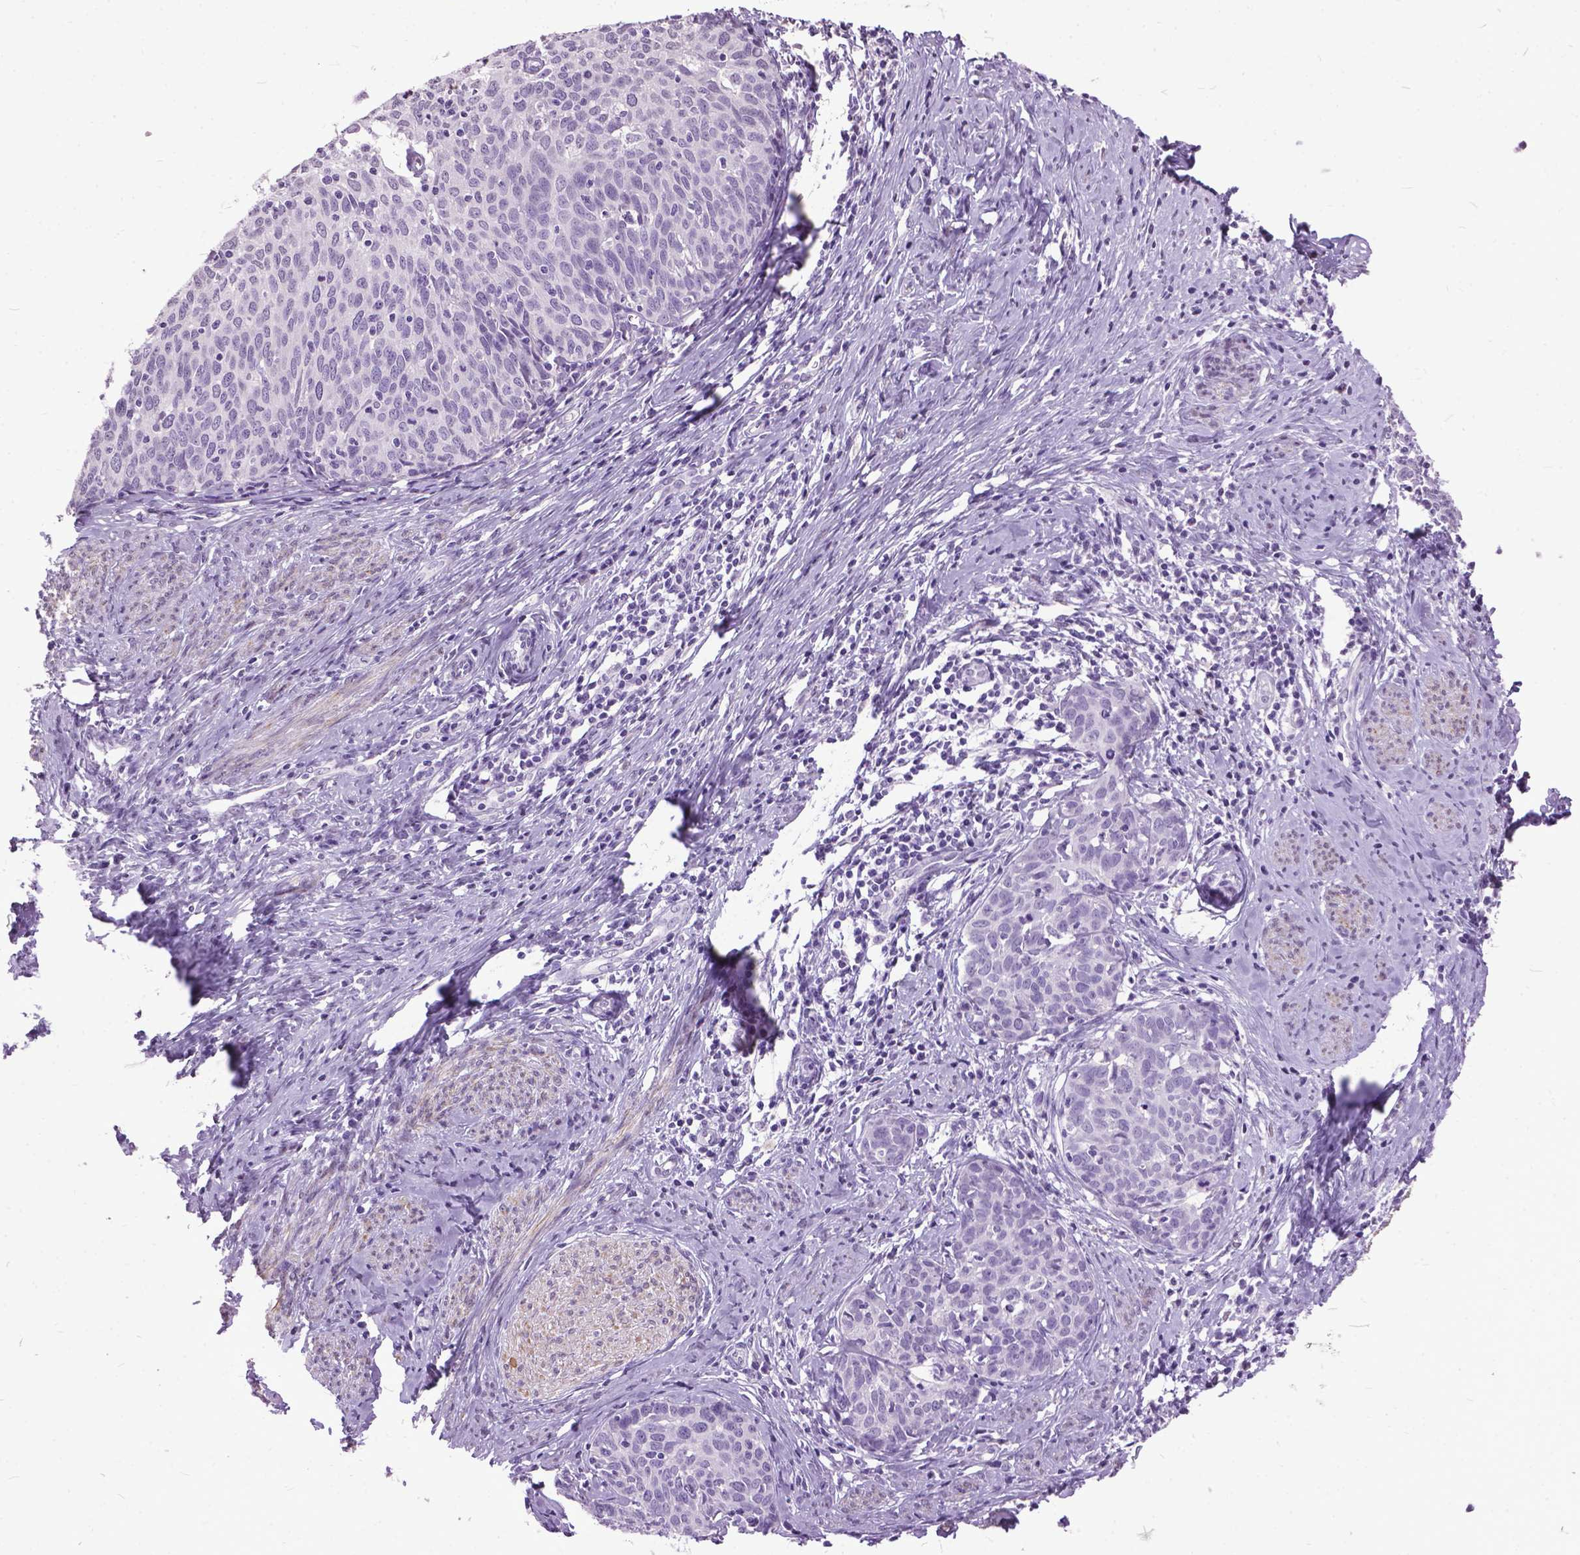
{"staining": {"intensity": "negative", "quantity": "none", "location": "none"}, "tissue": "cervical cancer", "cell_type": "Tumor cells", "image_type": "cancer", "snomed": [{"axis": "morphology", "description": "Squamous cell carcinoma, NOS"}, {"axis": "topography", "description": "Cervix"}], "caption": "High magnification brightfield microscopy of cervical squamous cell carcinoma stained with DAB (brown) and counterstained with hematoxylin (blue): tumor cells show no significant expression.", "gene": "MARCHF10", "patient": {"sex": "female", "age": 62}}